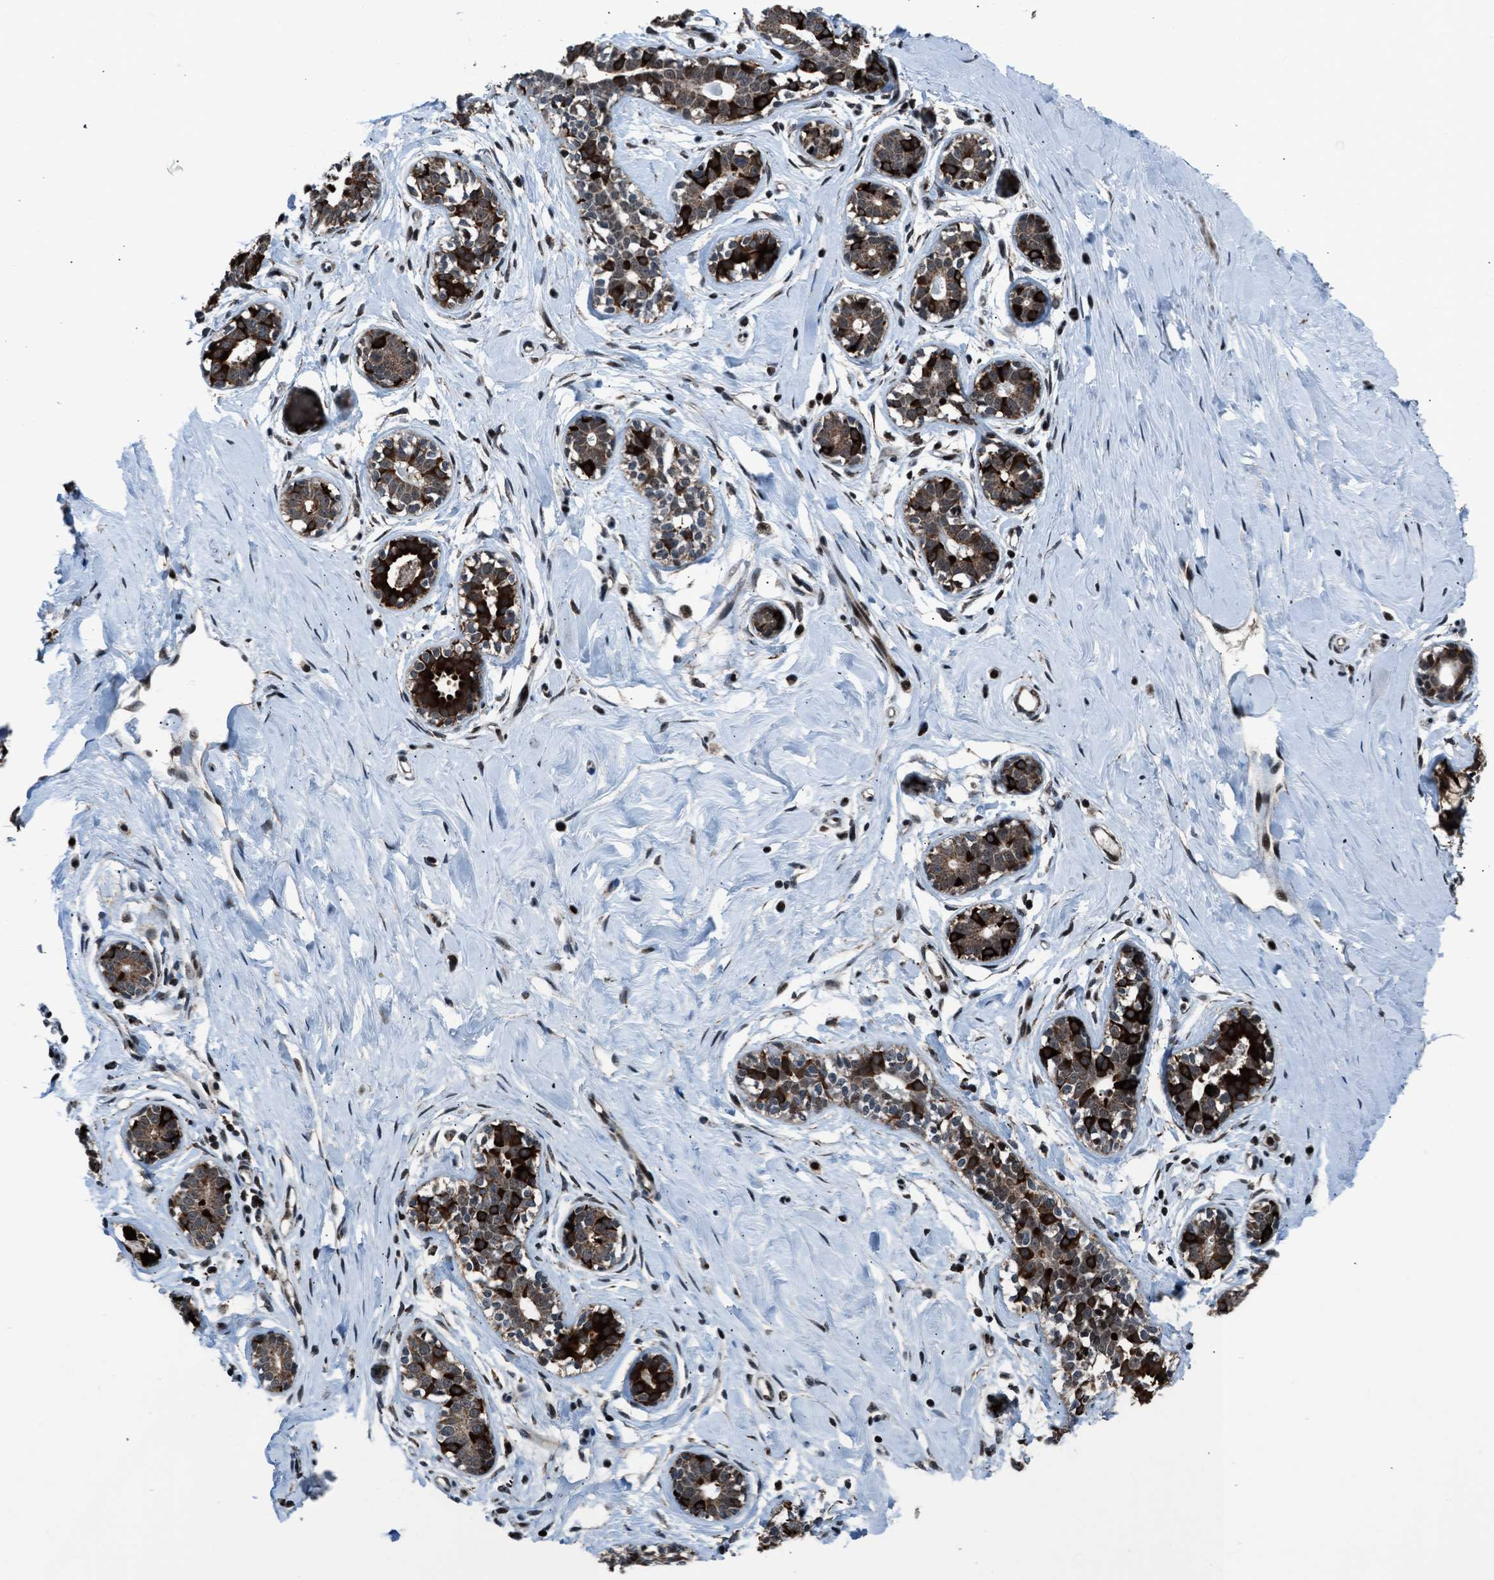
{"staining": {"intensity": "moderate", "quantity": ">75%", "location": "cytoplasmic/membranous"}, "tissue": "breast", "cell_type": "Adipocytes", "image_type": "normal", "snomed": [{"axis": "morphology", "description": "Normal tissue, NOS"}, {"axis": "topography", "description": "Breast"}], "caption": "A micrograph of breast stained for a protein displays moderate cytoplasmic/membranous brown staining in adipocytes.", "gene": "MORC3", "patient": {"sex": "female", "age": 23}}